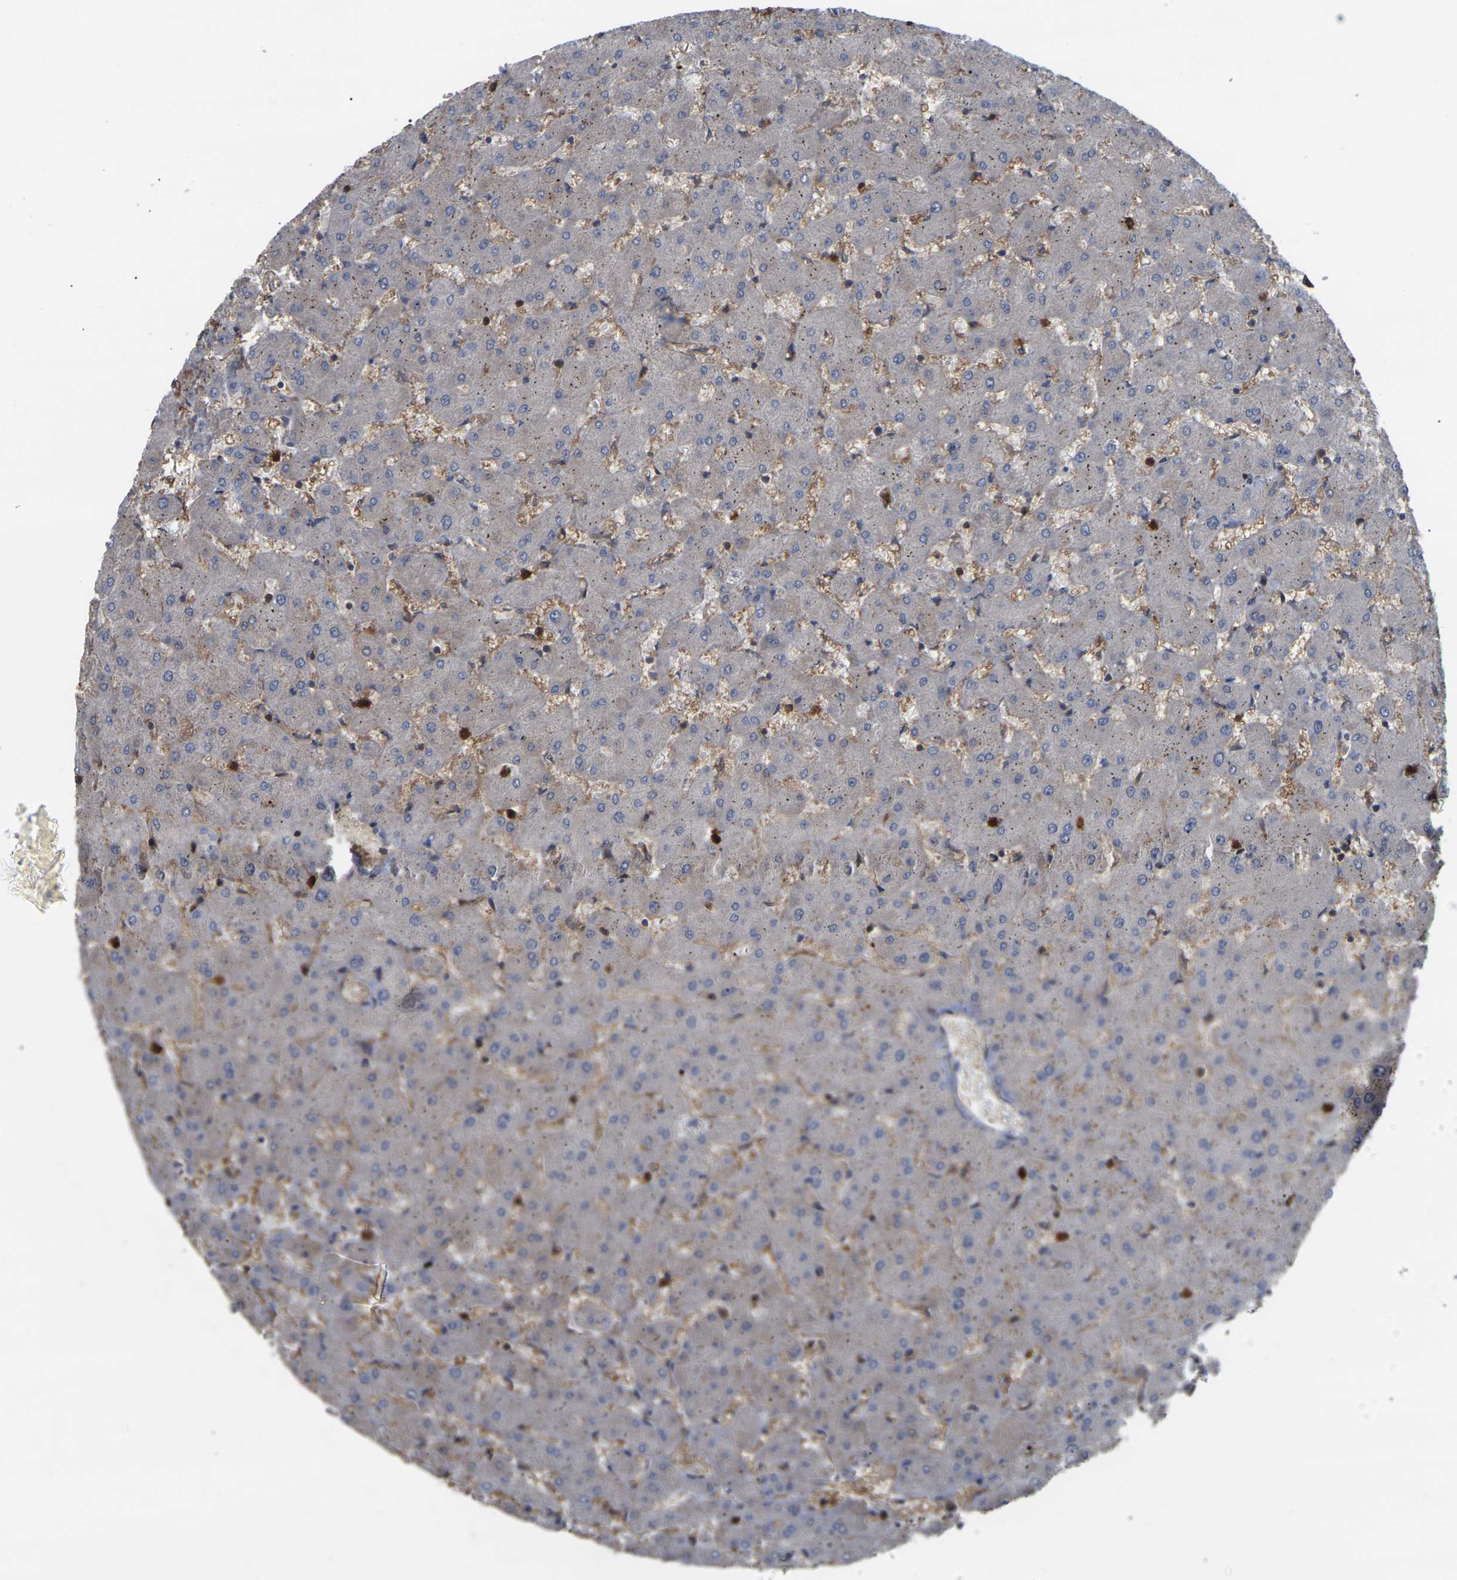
{"staining": {"intensity": "weak", "quantity": "25%-75%", "location": "cytoplasmic/membranous"}, "tissue": "liver", "cell_type": "Cholangiocytes", "image_type": "normal", "snomed": [{"axis": "morphology", "description": "Normal tissue, NOS"}, {"axis": "topography", "description": "Liver"}], "caption": "The immunohistochemical stain highlights weak cytoplasmic/membranous positivity in cholangiocytes of normal liver.", "gene": "CIT", "patient": {"sex": "female", "age": 63}}